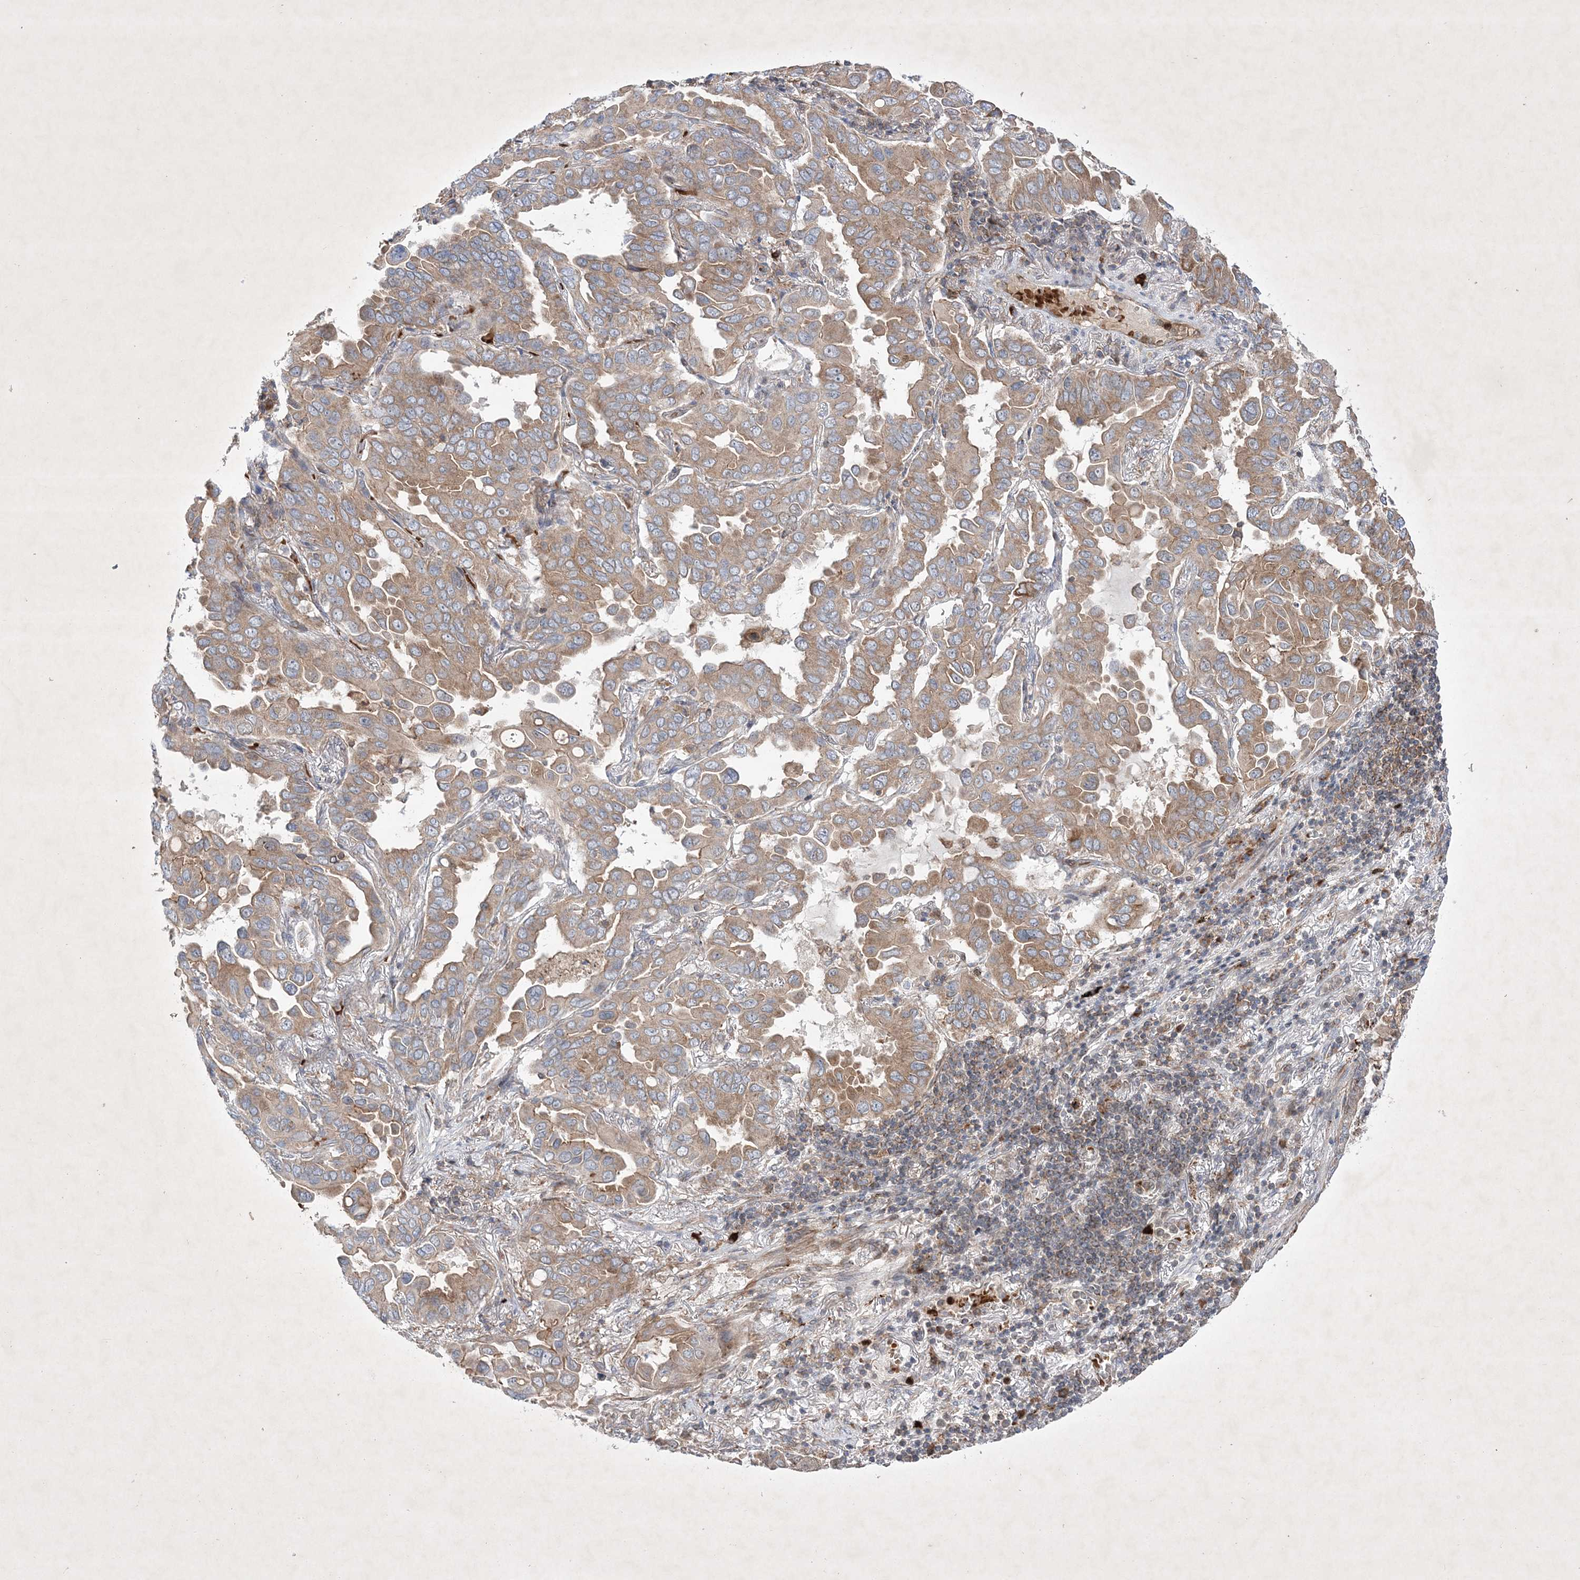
{"staining": {"intensity": "moderate", "quantity": ">75%", "location": "cytoplasmic/membranous"}, "tissue": "lung cancer", "cell_type": "Tumor cells", "image_type": "cancer", "snomed": [{"axis": "morphology", "description": "Adenocarcinoma, NOS"}, {"axis": "topography", "description": "Lung"}], "caption": "Adenocarcinoma (lung) tissue displays moderate cytoplasmic/membranous expression in approximately >75% of tumor cells Ihc stains the protein of interest in brown and the nuclei are stained blue.", "gene": "OPA1", "patient": {"sex": "male", "age": 64}}